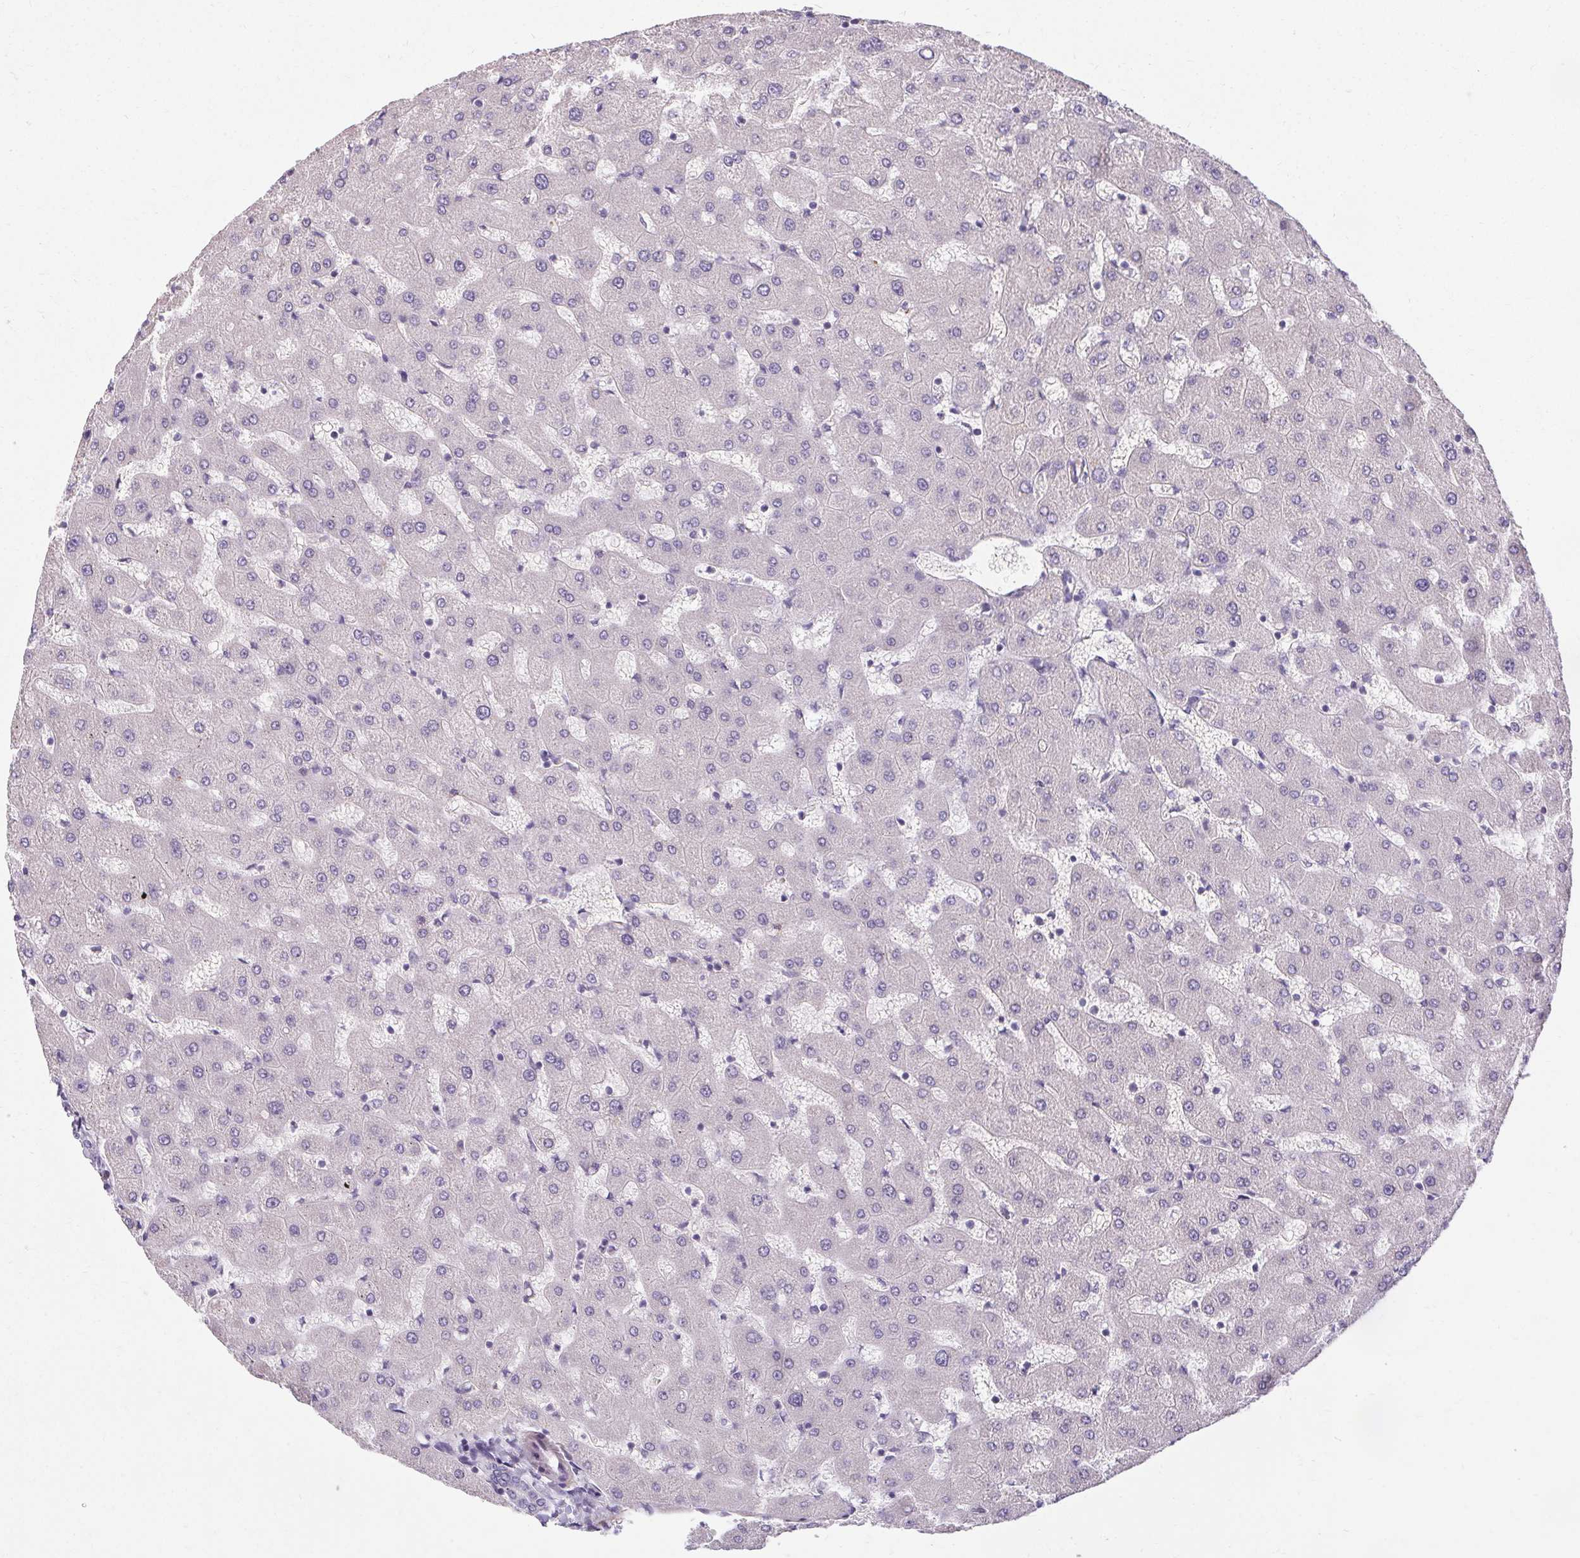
{"staining": {"intensity": "negative", "quantity": "none", "location": "none"}, "tissue": "liver", "cell_type": "Cholangiocytes", "image_type": "normal", "snomed": [{"axis": "morphology", "description": "Normal tissue, NOS"}, {"axis": "topography", "description": "Liver"}], "caption": "Unremarkable liver was stained to show a protein in brown. There is no significant expression in cholangiocytes. The staining is performed using DAB (3,3'-diaminobenzidine) brown chromogen with nuclei counter-stained in using hematoxylin.", "gene": "TMEM52B", "patient": {"sex": "female", "age": 63}}